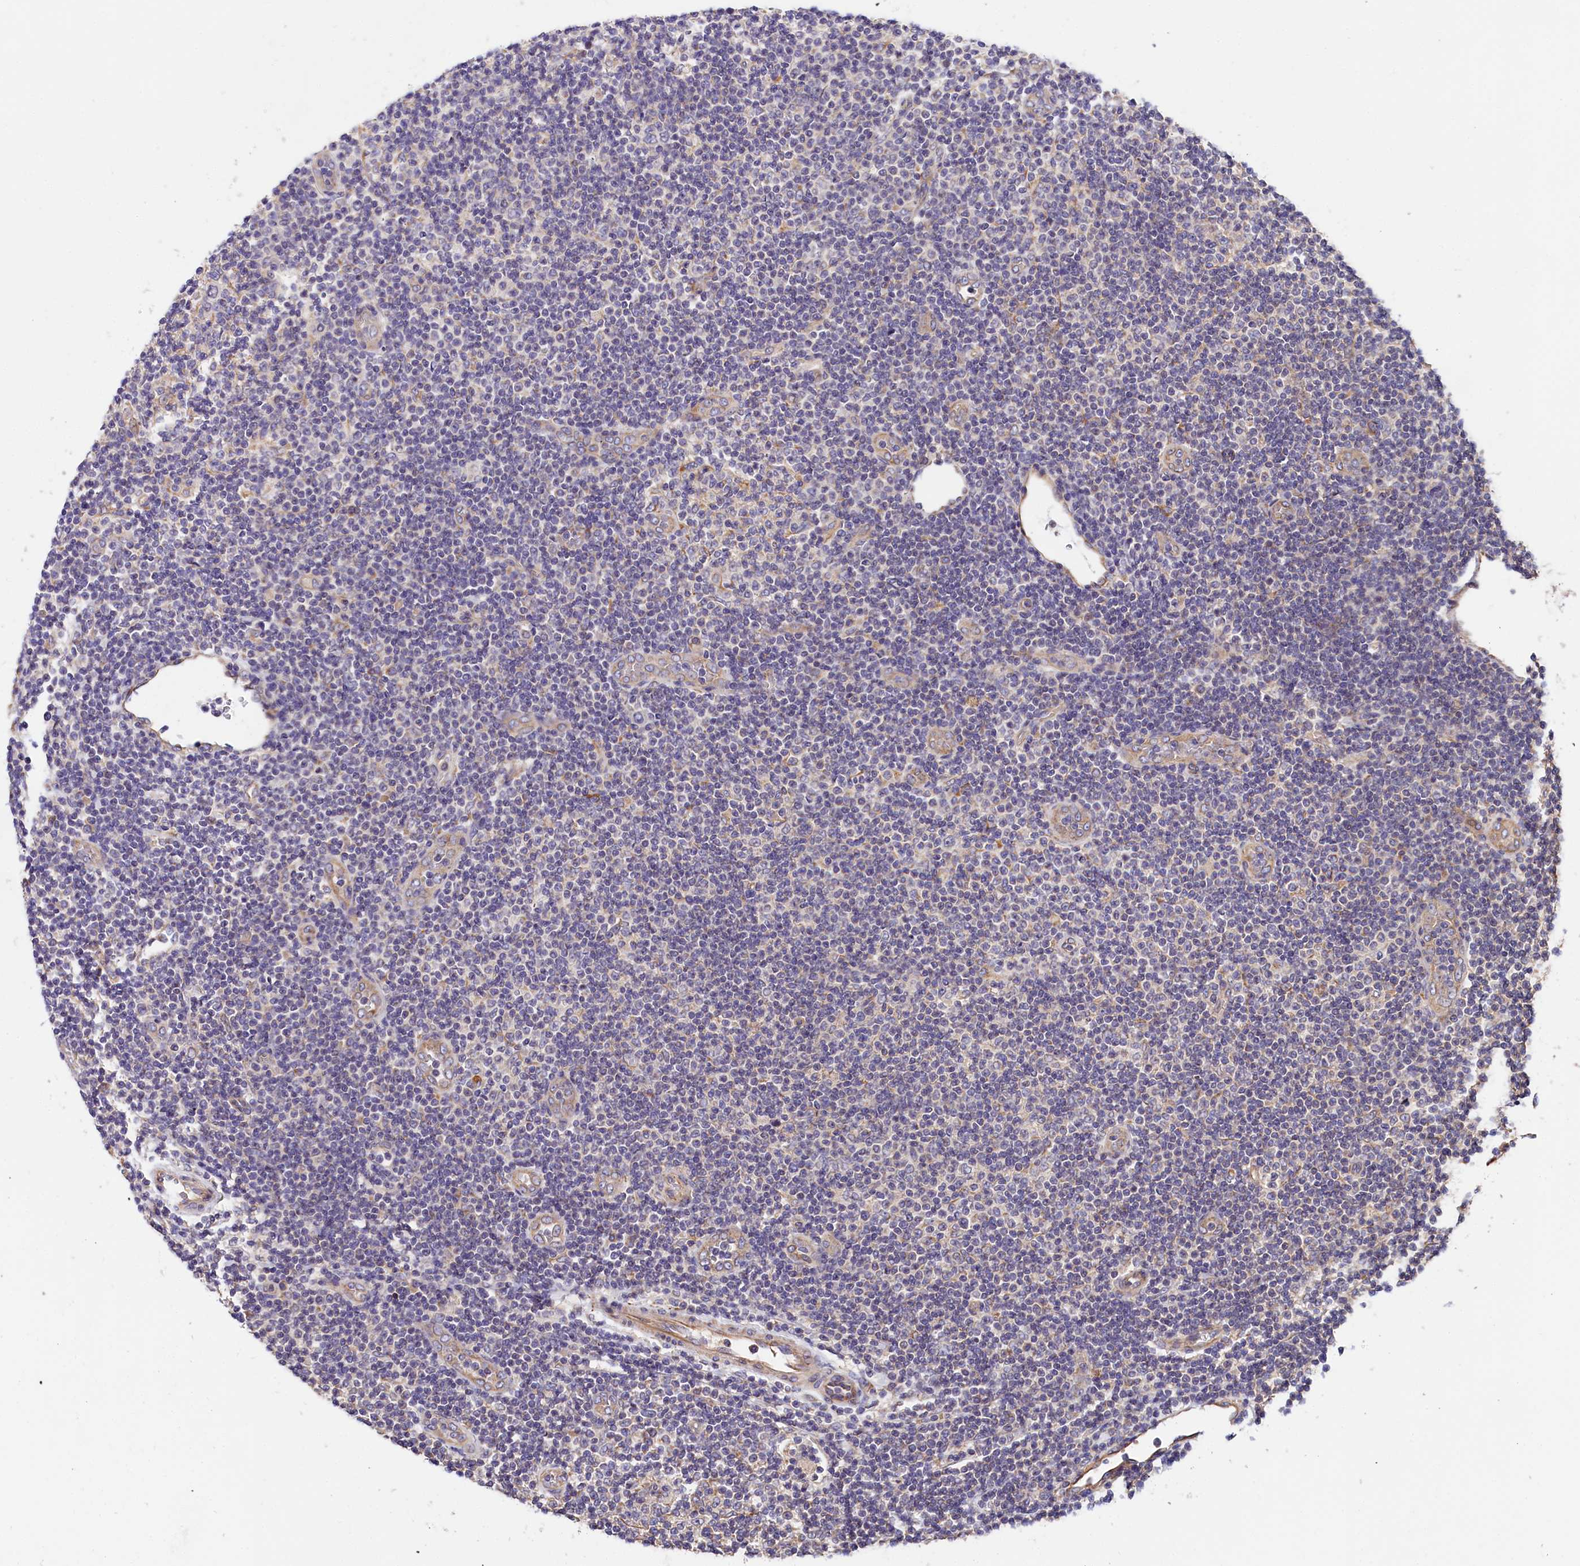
{"staining": {"intensity": "negative", "quantity": "none", "location": "none"}, "tissue": "lymphoma", "cell_type": "Tumor cells", "image_type": "cancer", "snomed": [{"axis": "morphology", "description": "Malignant lymphoma, non-Hodgkin's type, Low grade"}, {"axis": "topography", "description": "Lymph node"}], "caption": "An IHC micrograph of malignant lymphoma, non-Hodgkin's type (low-grade) is shown. There is no staining in tumor cells of malignant lymphoma, non-Hodgkin's type (low-grade).", "gene": "SPG11", "patient": {"sex": "male", "age": 83}}